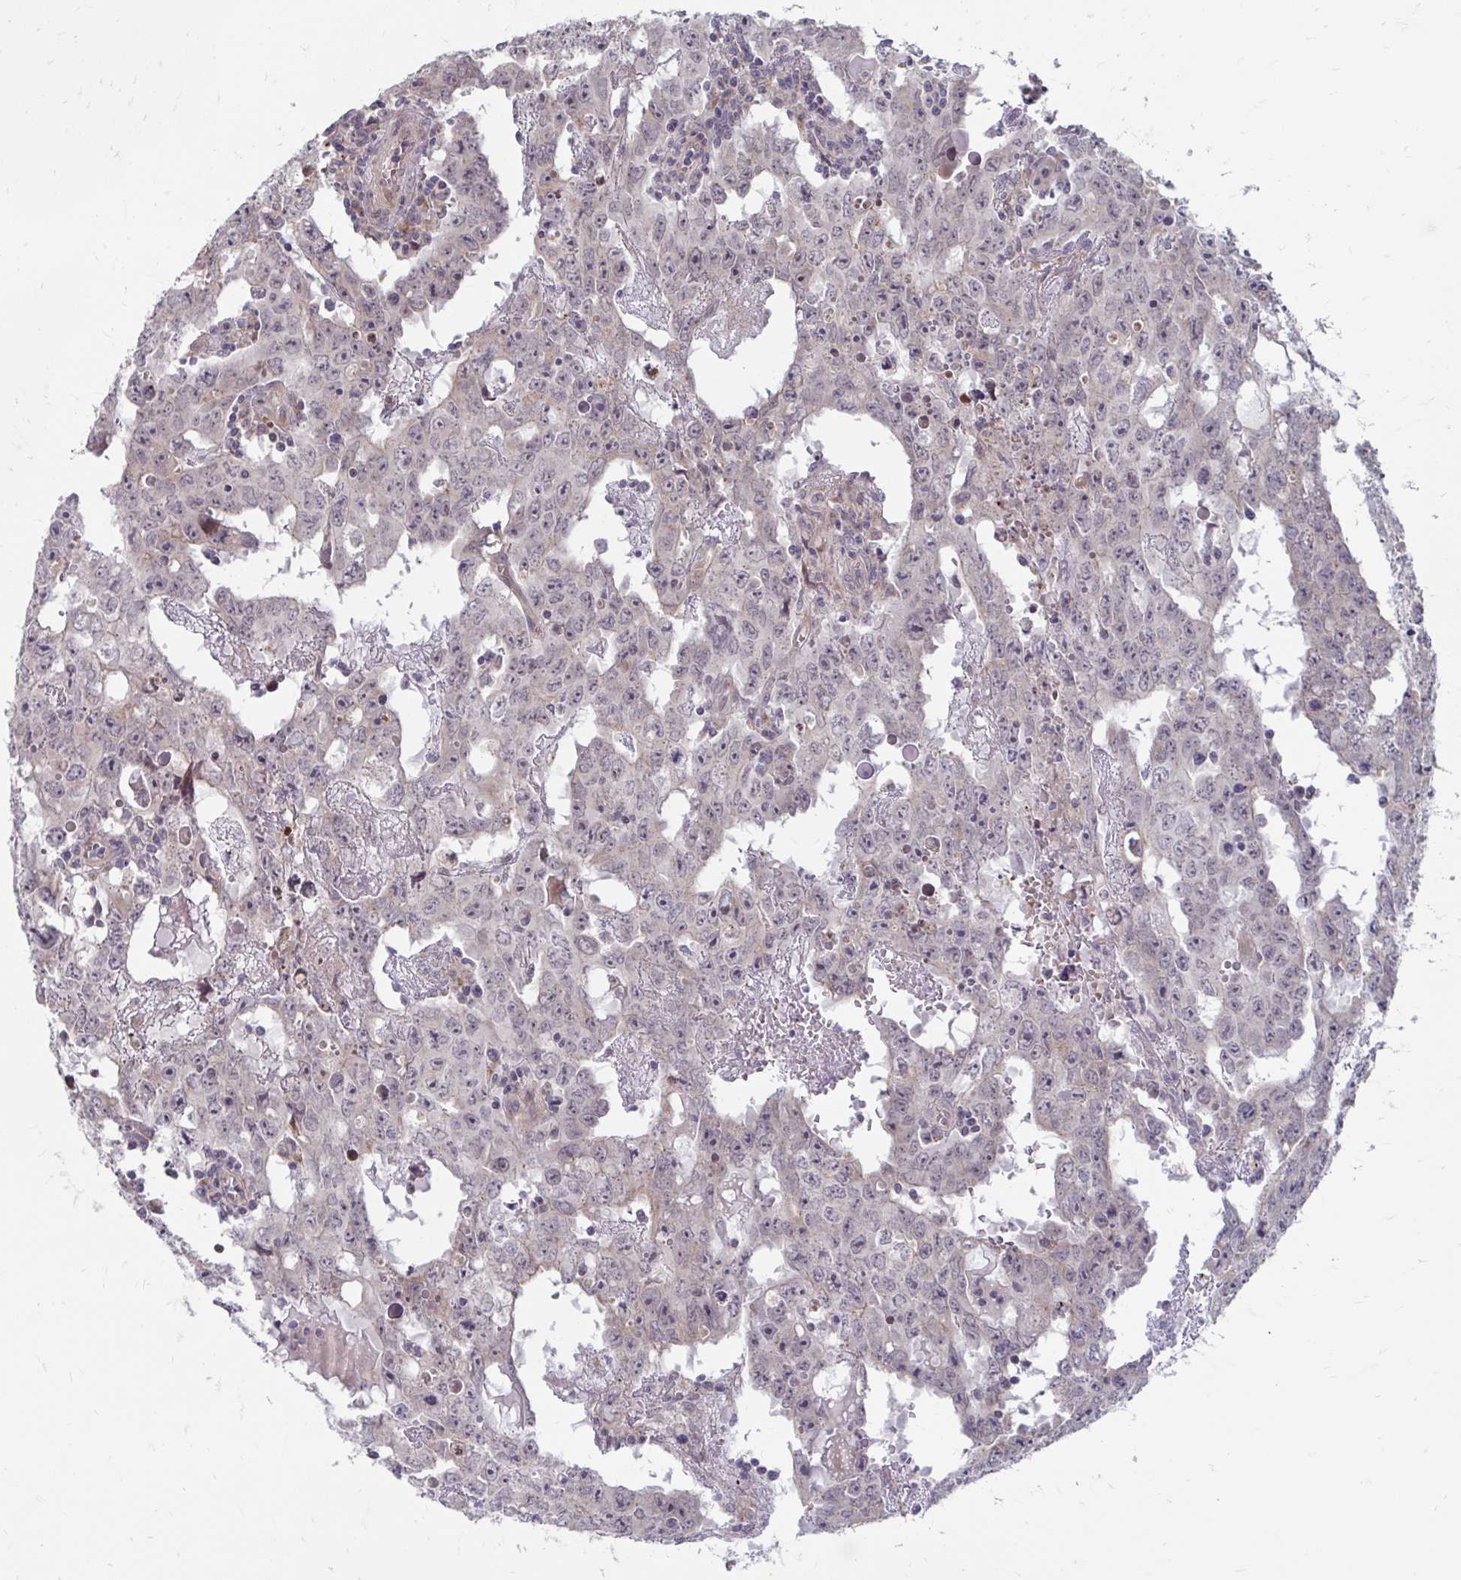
{"staining": {"intensity": "weak", "quantity": "<25%", "location": "cytoplasmic/membranous"}, "tissue": "testis cancer", "cell_type": "Tumor cells", "image_type": "cancer", "snomed": [{"axis": "morphology", "description": "Carcinoma, Embryonal, NOS"}, {"axis": "topography", "description": "Testis"}], "caption": "High magnification brightfield microscopy of testis embryonal carcinoma stained with DAB (3,3'-diaminobenzidine) (brown) and counterstained with hematoxylin (blue): tumor cells show no significant staining.", "gene": "ITPR2", "patient": {"sex": "male", "age": 22}}